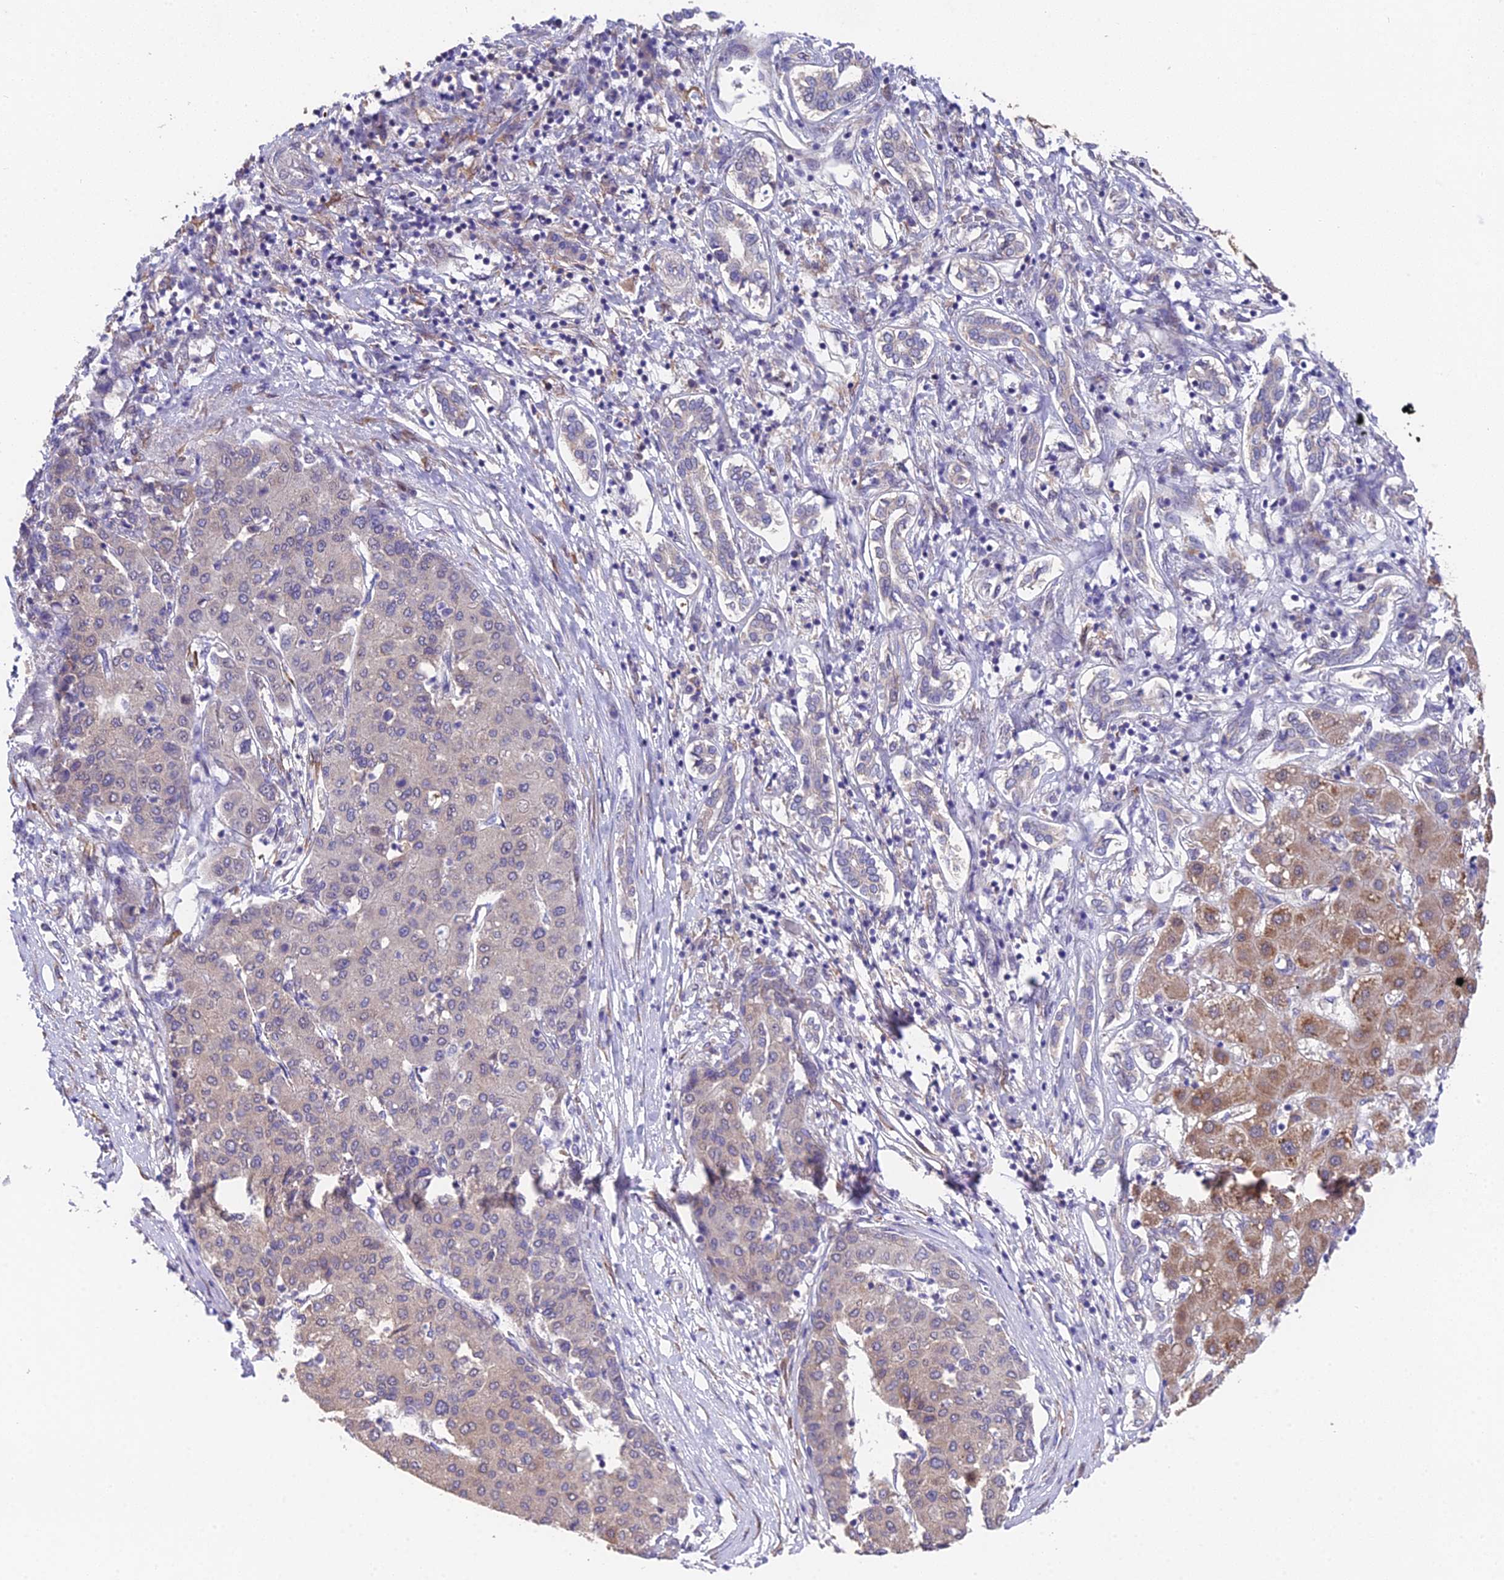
{"staining": {"intensity": "negative", "quantity": "none", "location": "none"}, "tissue": "liver cancer", "cell_type": "Tumor cells", "image_type": "cancer", "snomed": [{"axis": "morphology", "description": "Carcinoma, Hepatocellular, NOS"}, {"axis": "topography", "description": "Liver"}], "caption": "Immunohistochemistry micrograph of neoplastic tissue: liver cancer stained with DAB demonstrates no significant protein expression in tumor cells.", "gene": "PUS10", "patient": {"sex": "male", "age": 65}}